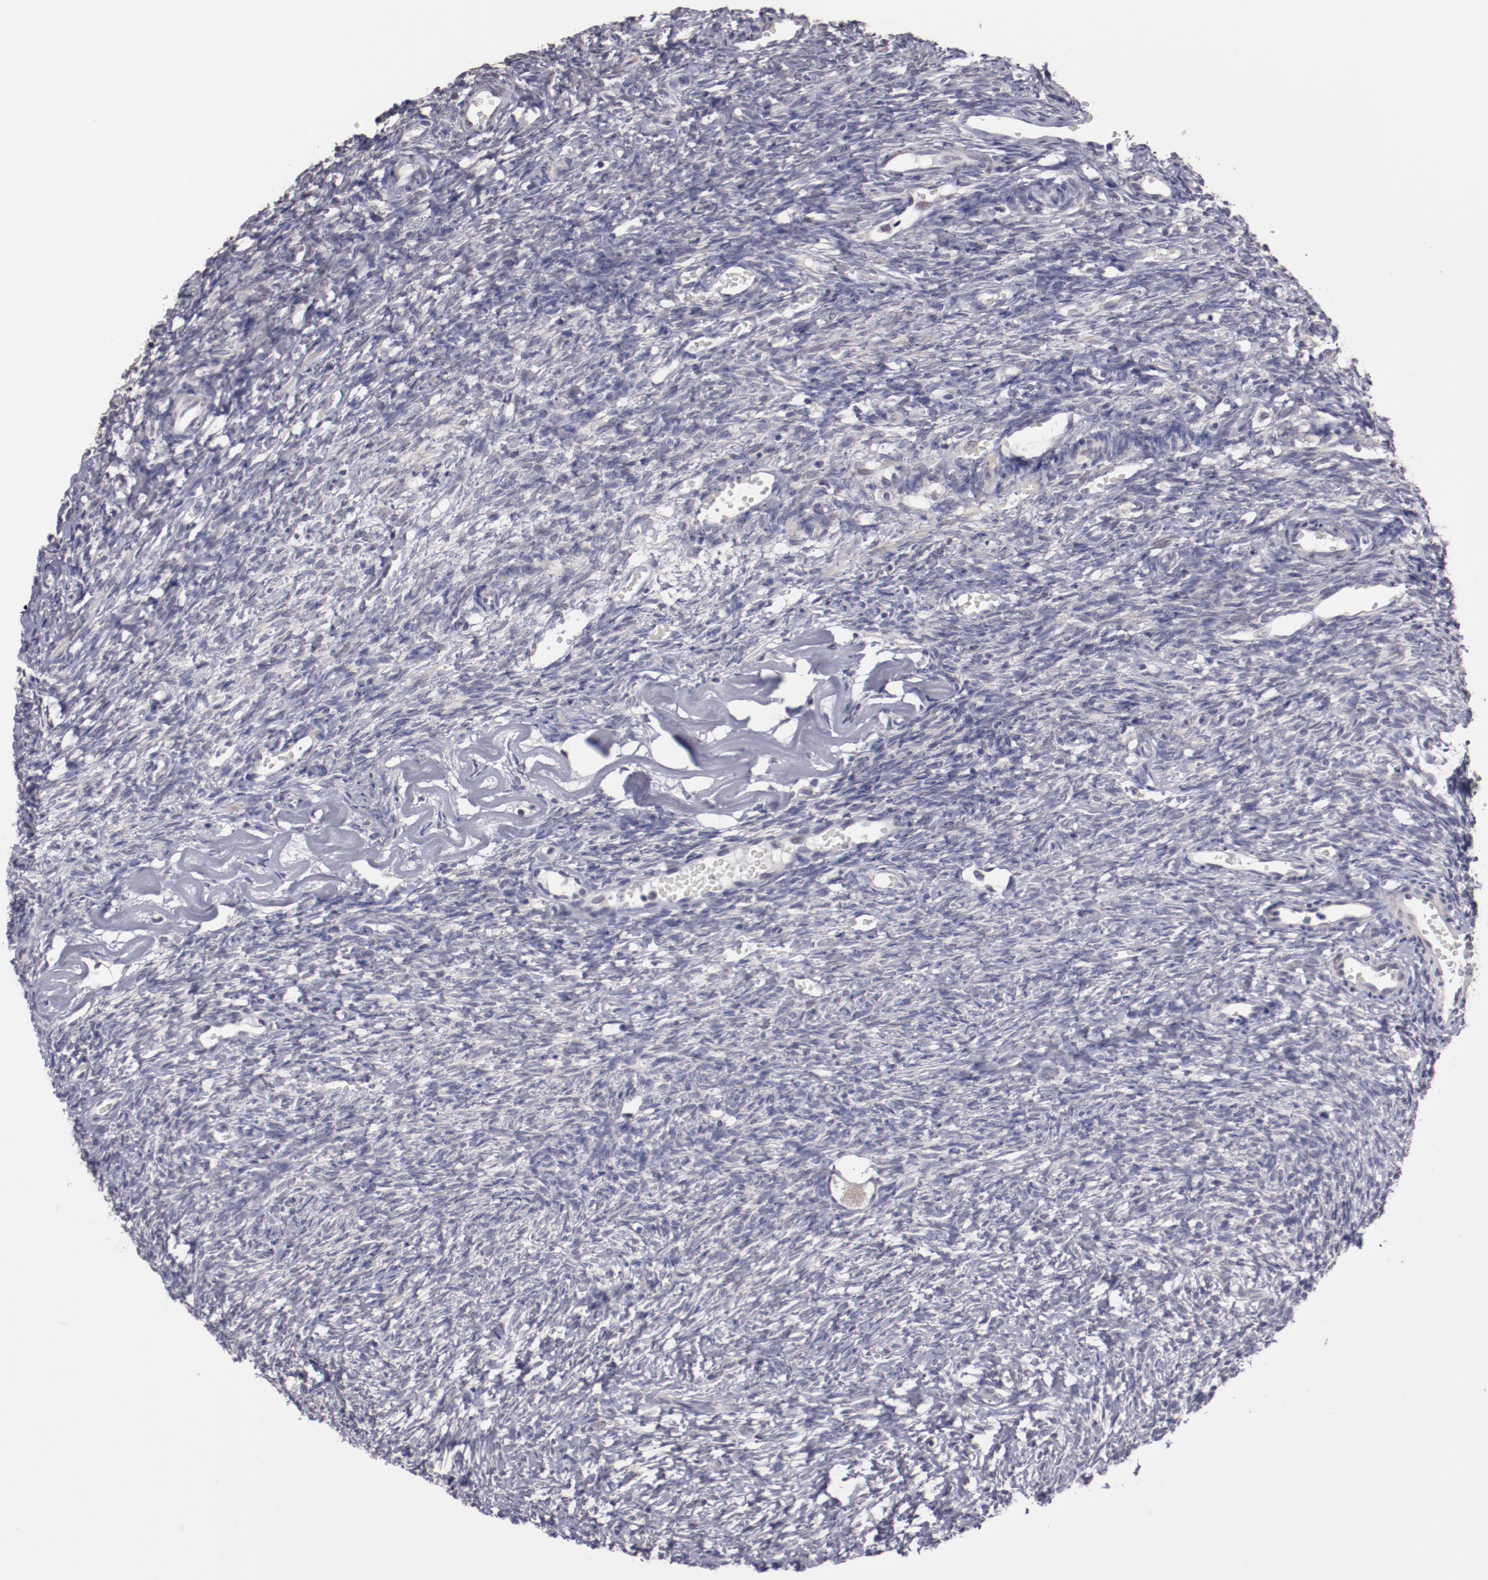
{"staining": {"intensity": "negative", "quantity": "none", "location": "none"}, "tissue": "ovary", "cell_type": "Ovarian stroma cells", "image_type": "normal", "snomed": [{"axis": "morphology", "description": "Normal tissue, NOS"}, {"axis": "topography", "description": "Ovary"}], "caption": "This is a micrograph of immunohistochemistry staining of unremarkable ovary, which shows no expression in ovarian stroma cells.", "gene": "NRXN3", "patient": {"sex": "female", "age": 35}}